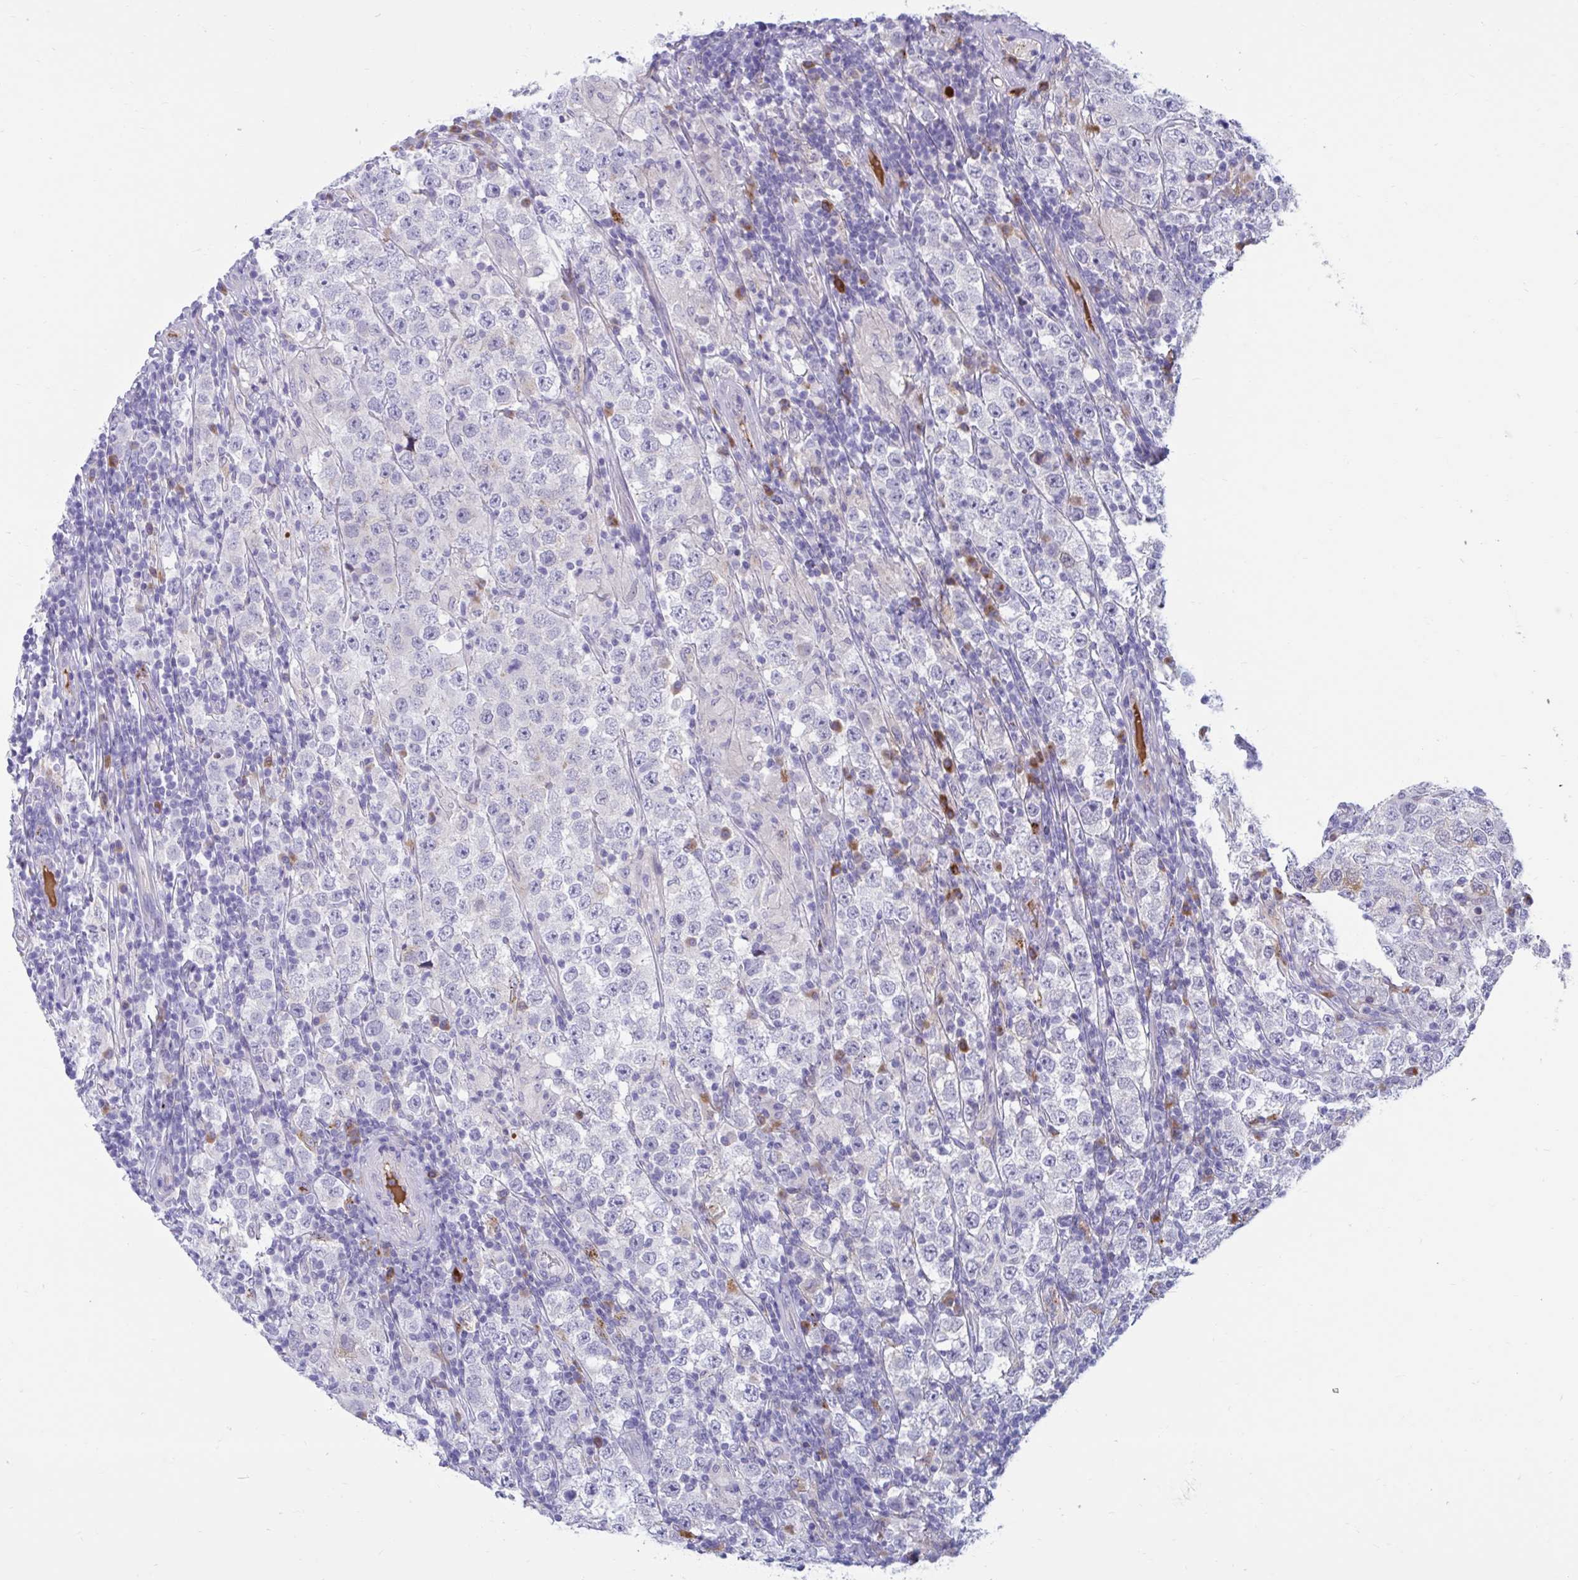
{"staining": {"intensity": "negative", "quantity": "none", "location": "none"}, "tissue": "testis cancer", "cell_type": "Tumor cells", "image_type": "cancer", "snomed": [{"axis": "morphology", "description": "Normal tissue, NOS"}, {"axis": "morphology", "description": "Urothelial carcinoma, High grade"}, {"axis": "morphology", "description": "Seminoma, NOS"}, {"axis": "morphology", "description": "Carcinoma, Embryonal, NOS"}, {"axis": "topography", "description": "Urinary bladder"}, {"axis": "topography", "description": "Testis"}], "caption": "High magnification brightfield microscopy of testis cancer stained with DAB (3,3'-diaminobenzidine) (brown) and counterstained with hematoxylin (blue): tumor cells show no significant staining.", "gene": "FAM219B", "patient": {"sex": "male", "age": 41}}